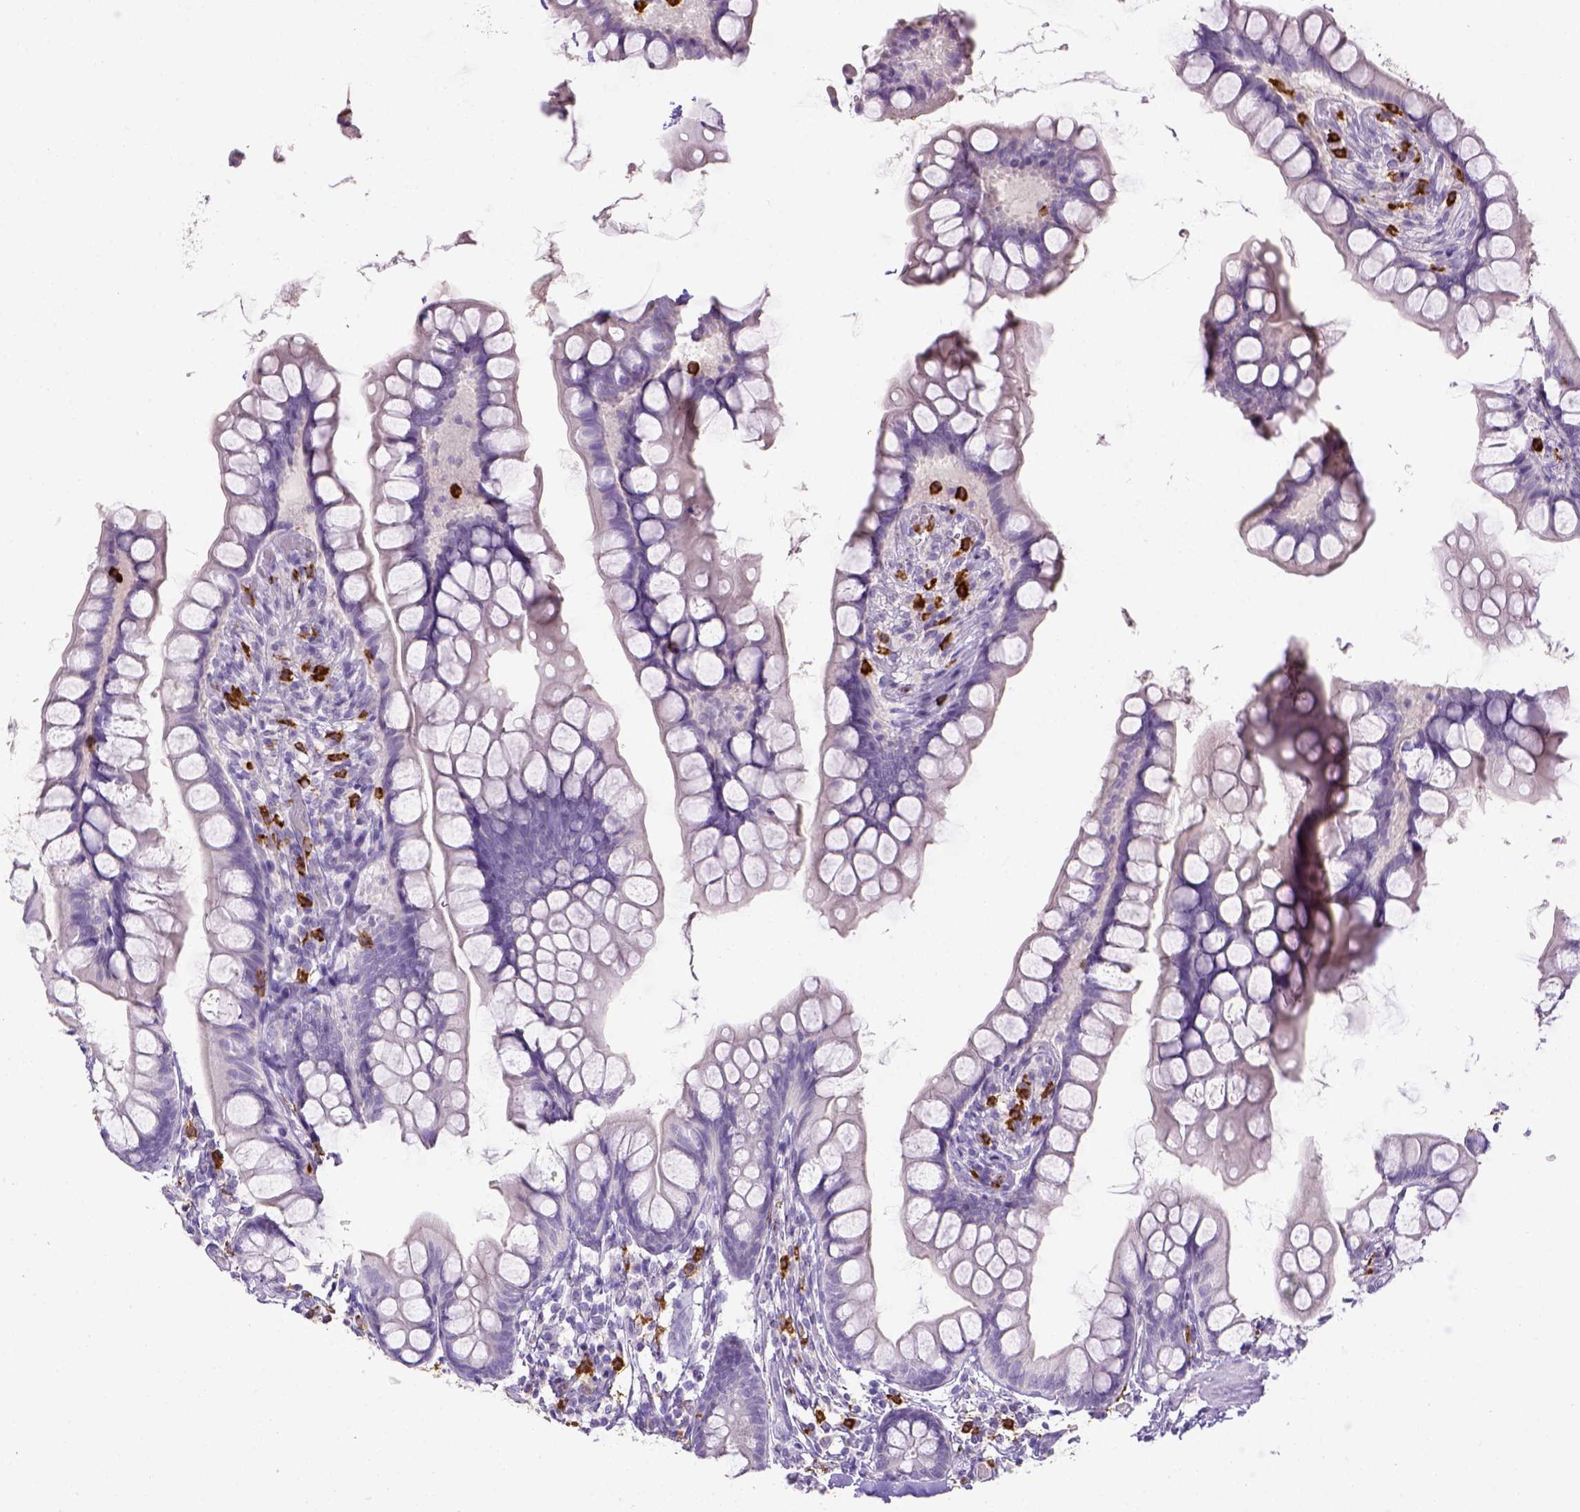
{"staining": {"intensity": "negative", "quantity": "none", "location": "none"}, "tissue": "small intestine", "cell_type": "Glandular cells", "image_type": "normal", "snomed": [{"axis": "morphology", "description": "Normal tissue, NOS"}, {"axis": "topography", "description": "Small intestine"}], "caption": "Glandular cells show no significant protein positivity in normal small intestine. (DAB (3,3'-diaminobenzidine) IHC visualized using brightfield microscopy, high magnification).", "gene": "ITGAM", "patient": {"sex": "male", "age": 70}}